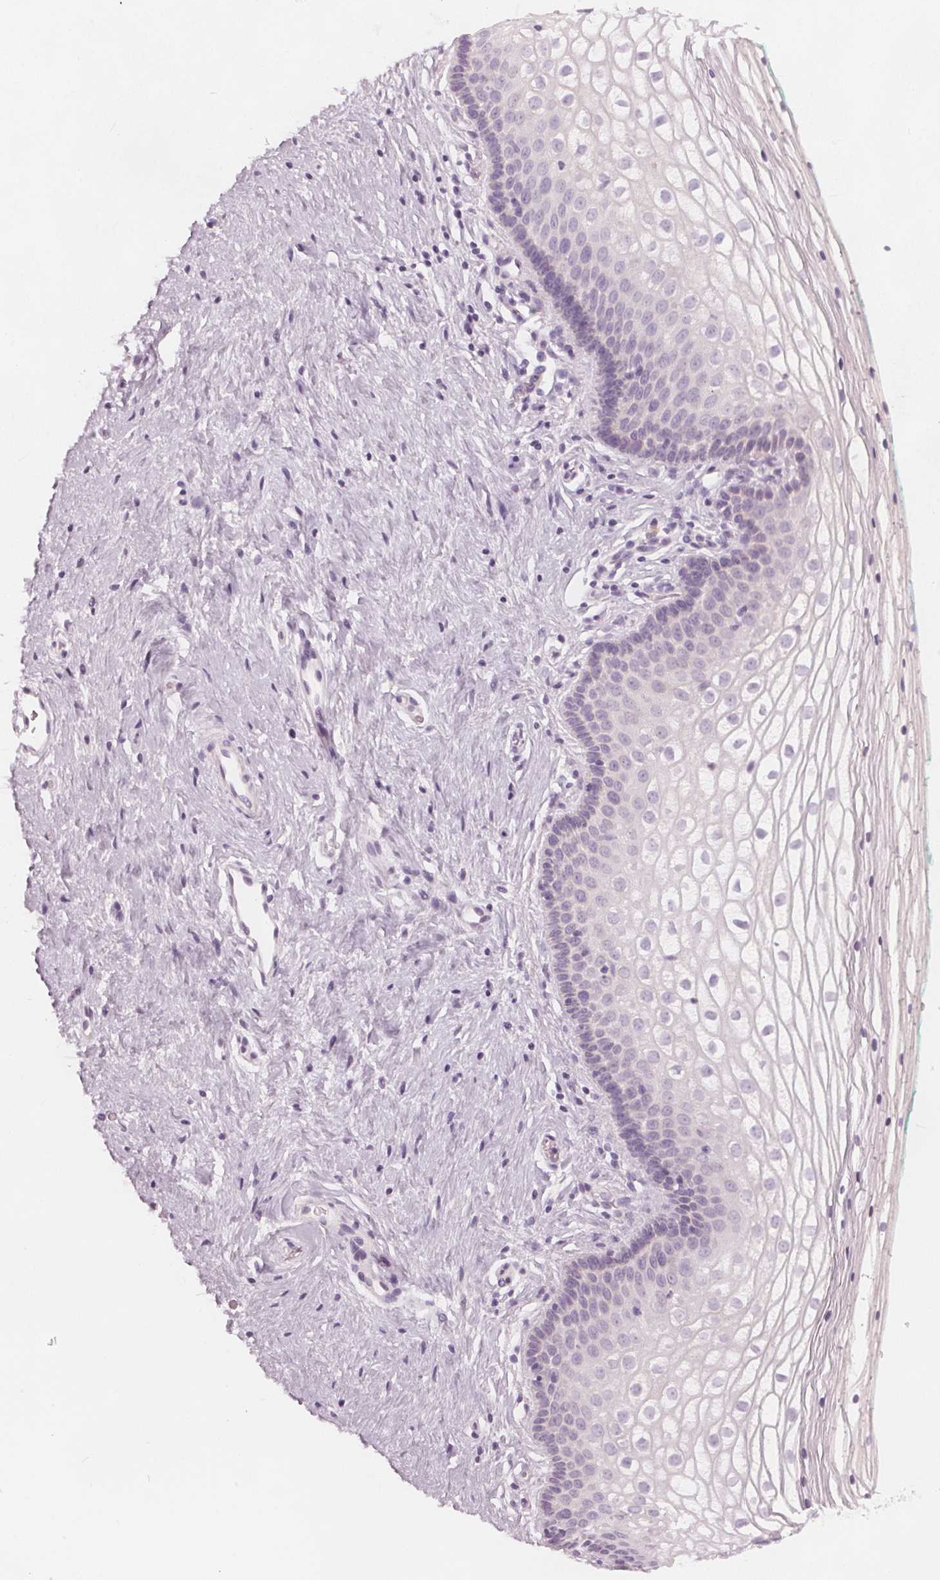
{"staining": {"intensity": "negative", "quantity": "none", "location": "none"}, "tissue": "vagina", "cell_type": "Squamous epithelial cells", "image_type": "normal", "snomed": [{"axis": "morphology", "description": "Normal tissue, NOS"}, {"axis": "topography", "description": "Vagina"}], "caption": "The histopathology image reveals no significant positivity in squamous epithelial cells of vagina.", "gene": "BRSK1", "patient": {"sex": "female", "age": 36}}